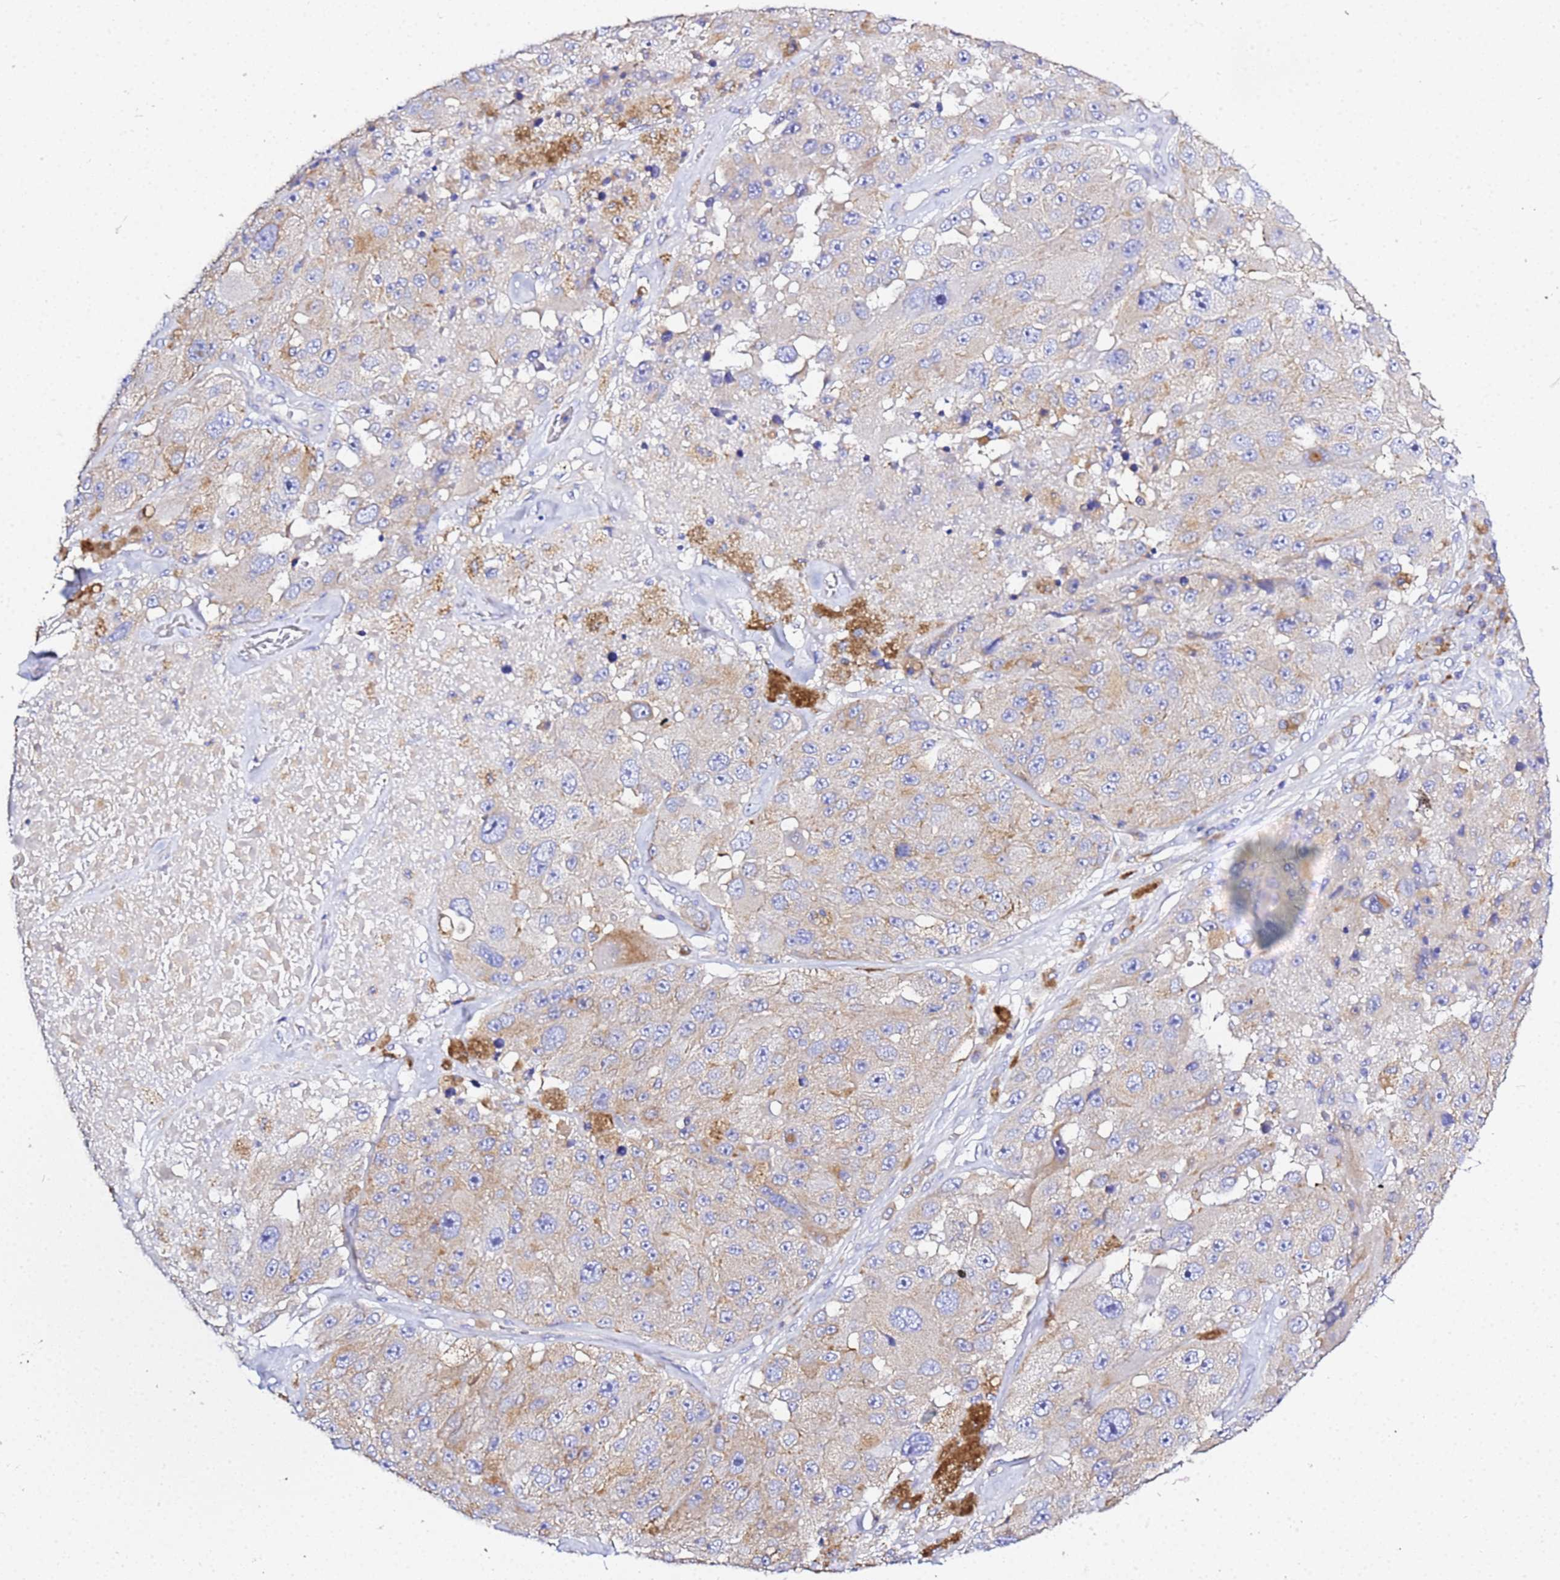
{"staining": {"intensity": "weak", "quantity": "25%-75%", "location": "cytoplasmic/membranous"}, "tissue": "melanoma", "cell_type": "Tumor cells", "image_type": "cancer", "snomed": [{"axis": "morphology", "description": "Malignant melanoma, Metastatic site"}, {"axis": "topography", "description": "Lymph node"}], "caption": "A histopathology image of human malignant melanoma (metastatic site) stained for a protein reveals weak cytoplasmic/membranous brown staining in tumor cells. (DAB (3,3'-diaminobenzidine) IHC with brightfield microscopy, high magnification).", "gene": "VTI1B", "patient": {"sex": "male", "age": 62}}